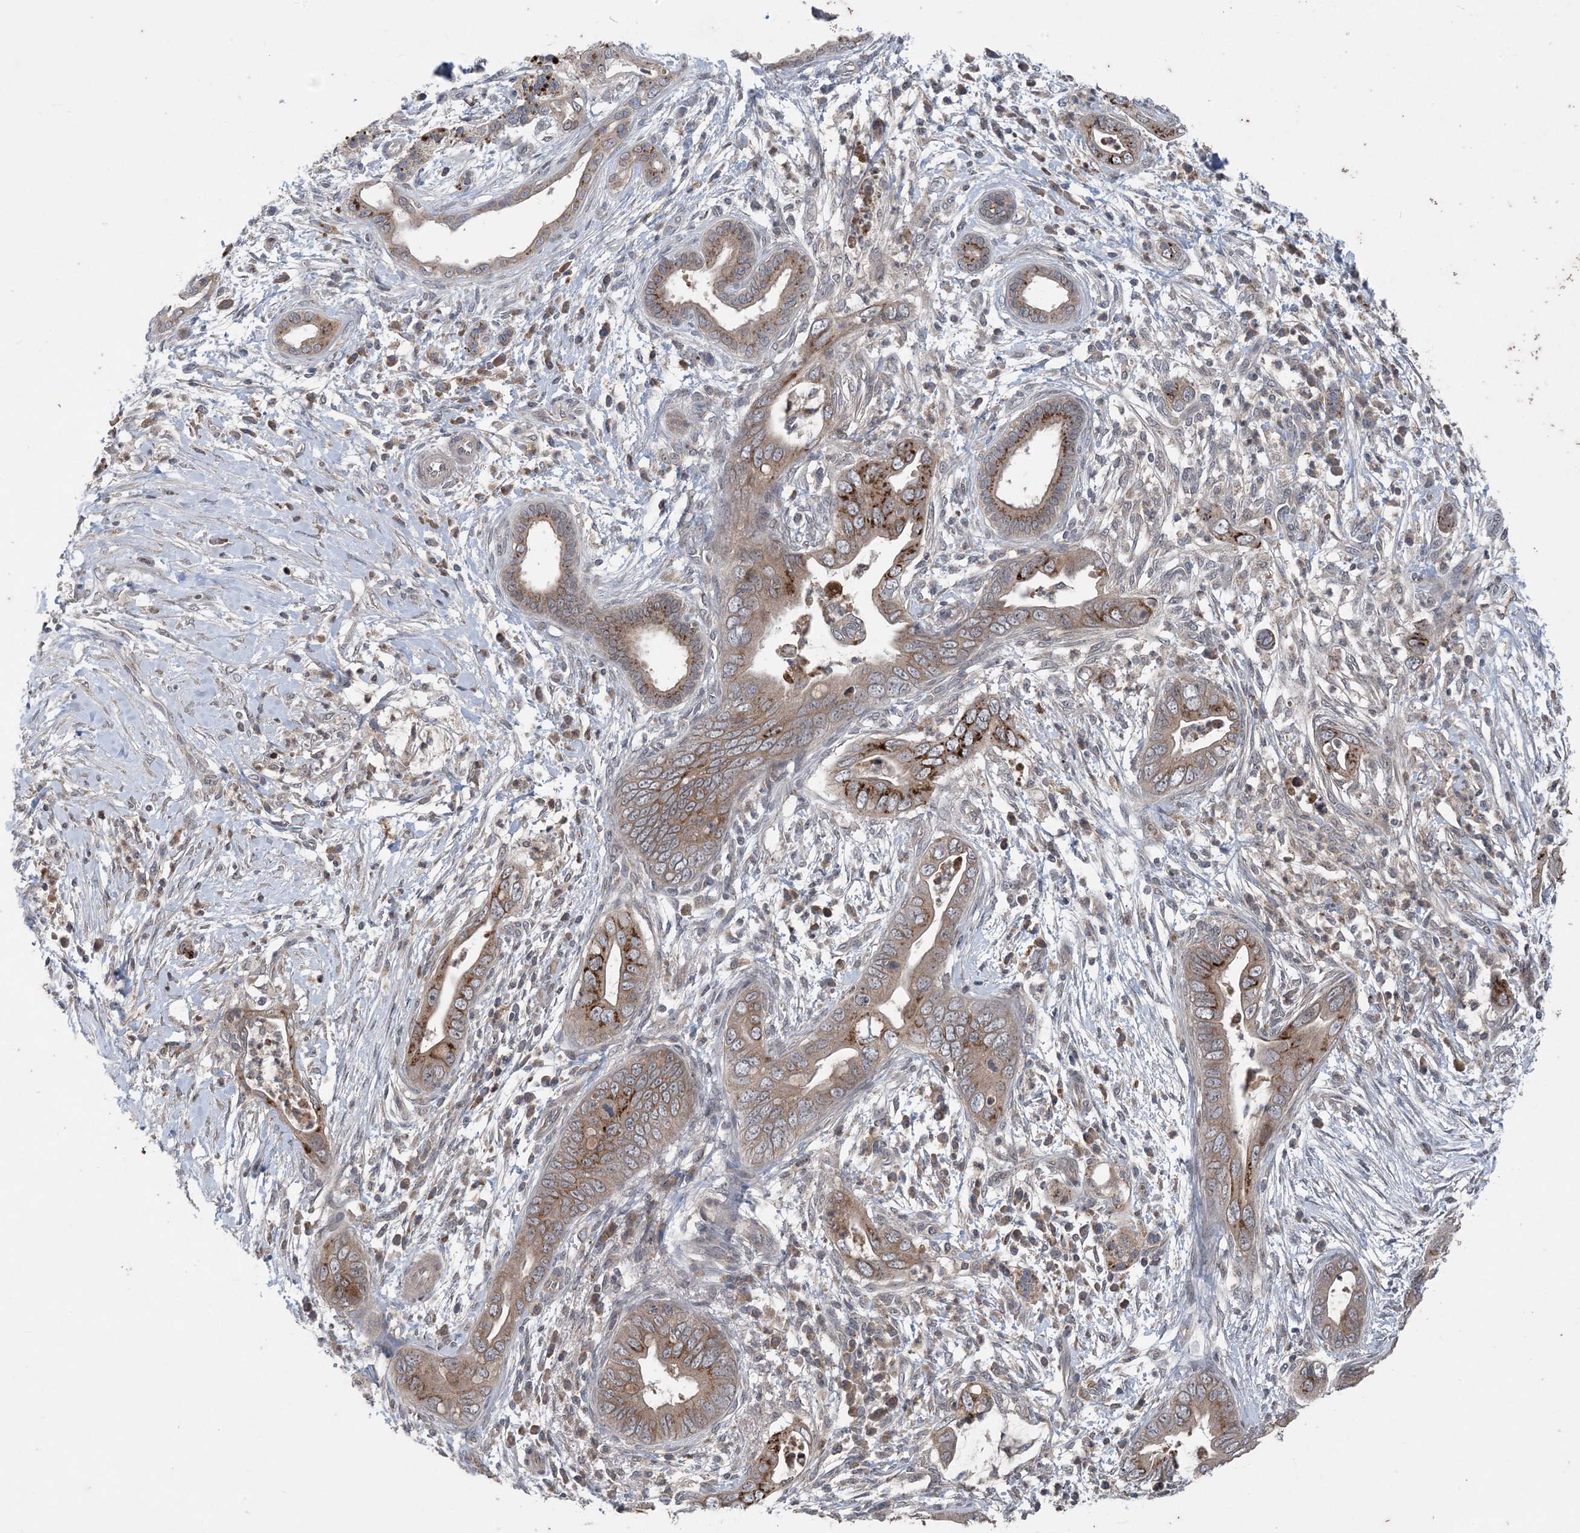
{"staining": {"intensity": "strong", "quantity": "25%-75%", "location": "cytoplasmic/membranous"}, "tissue": "pancreatic cancer", "cell_type": "Tumor cells", "image_type": "cancer", "snomed": [{"axis": "morphology", "description": "Adenocarcinoma, NOS"}, {"axis": "topography", "description": "Pancreas"}], "caption": "Immunohistochemical staining of pancreatic adenocarcinoma exhibits high levels of strong cytoplasmic/membranous protein staining in about 25%-75% of tumor cells.", "gene": "MYO9B", "patient": {"sex": "male", "age": 75}}